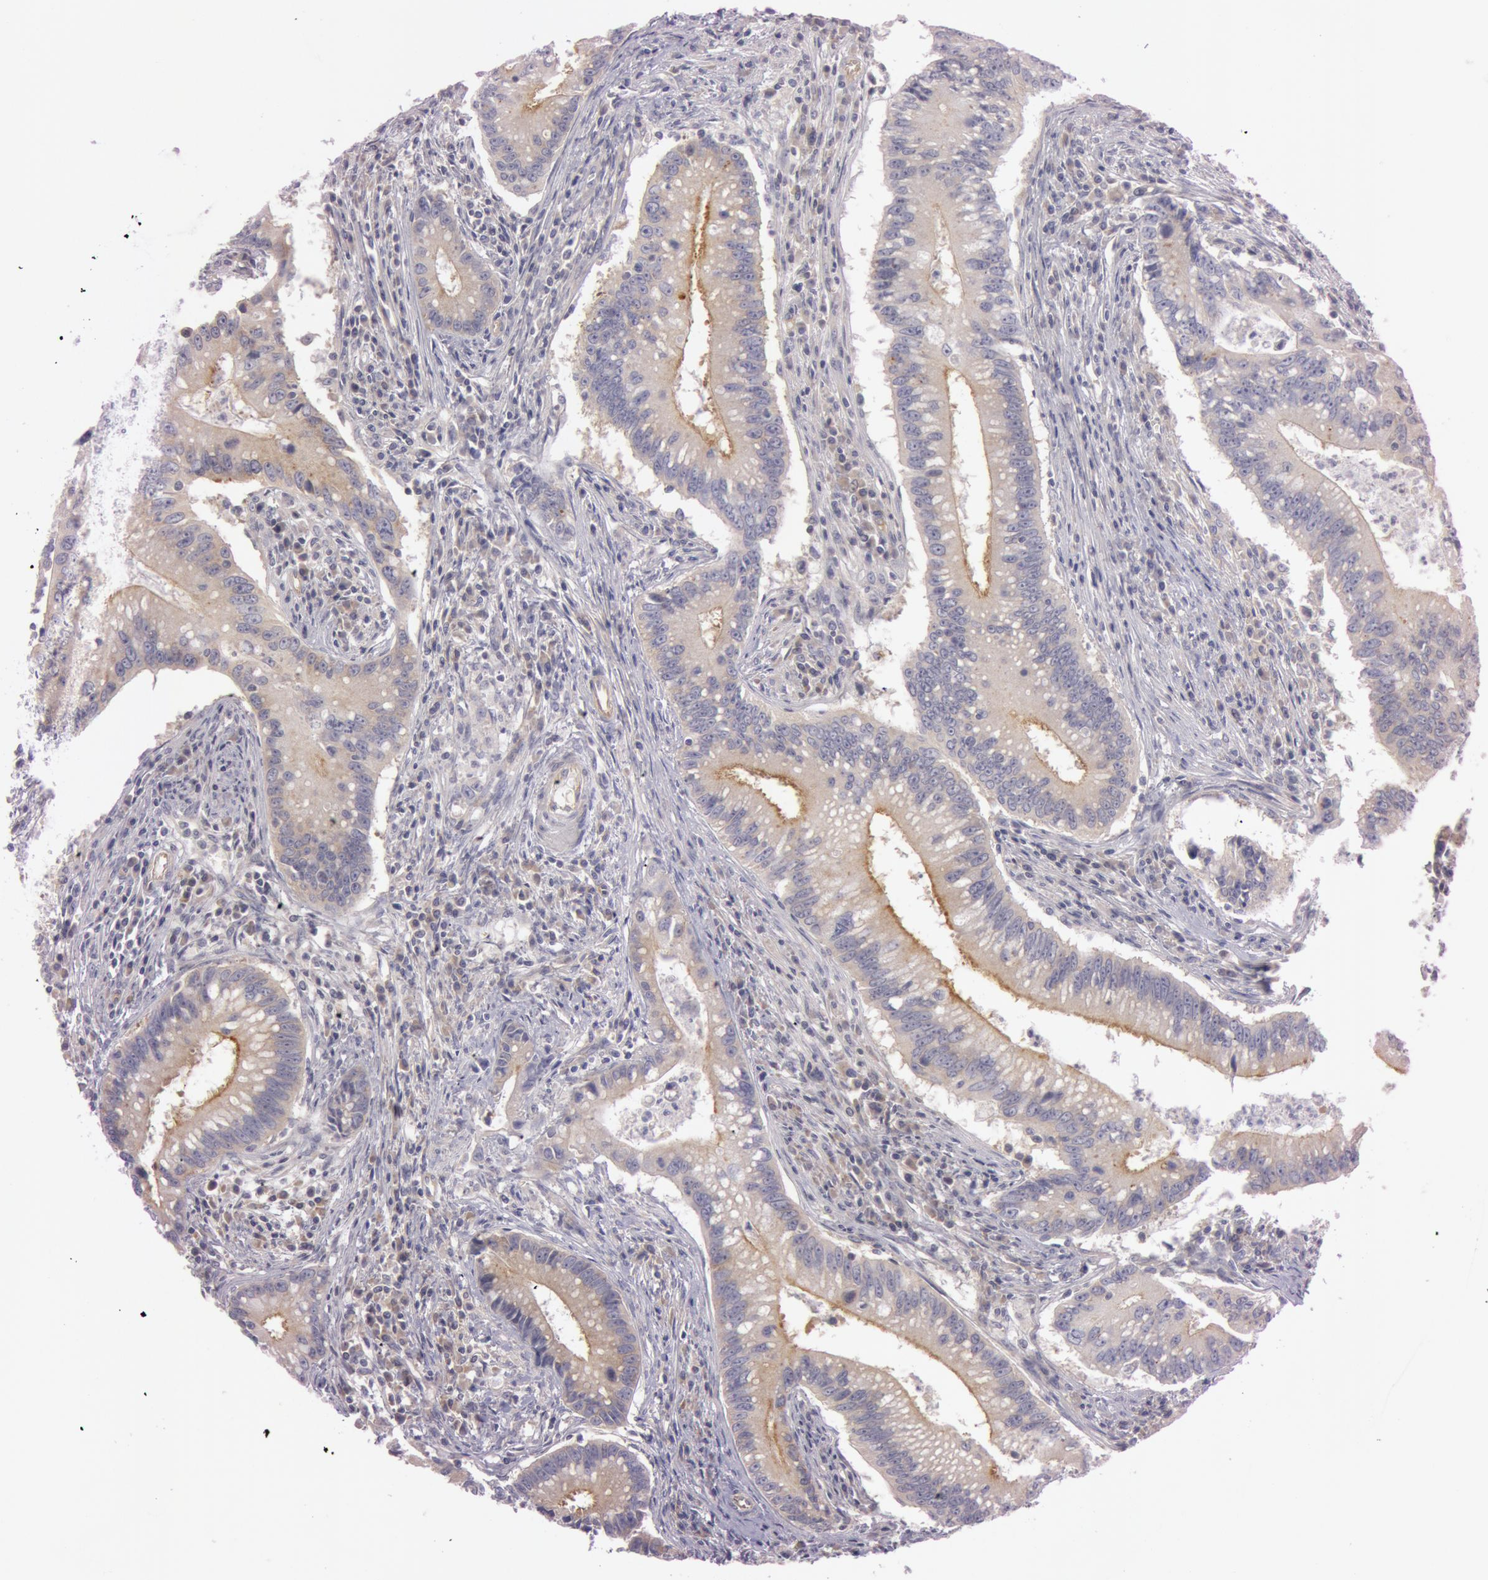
{"staining": {"intensity": "weak", "quantity": "25%-75%", "location": "cytoplasmic/membranous"}, "tissue": "colorectal cancer", "cell_type": "Tumor cells", "image_type": "cancer", "snomed": [{"axis": "morphology", "description": "Adenocarcinoma, NOS"}, {"axis": "topography", "description": "Rectum"}], "caption": "DAB (3,3'-diaminobenzidine) immunohistochemical staining of human adenocarcinoma (colorectal) exhibits weak cytoplasmic/membranous protein staining in about 25%-75% of tumor cells.", "gene": "RALGAPA1", "patient": {"sex": "female", "age": 81}}